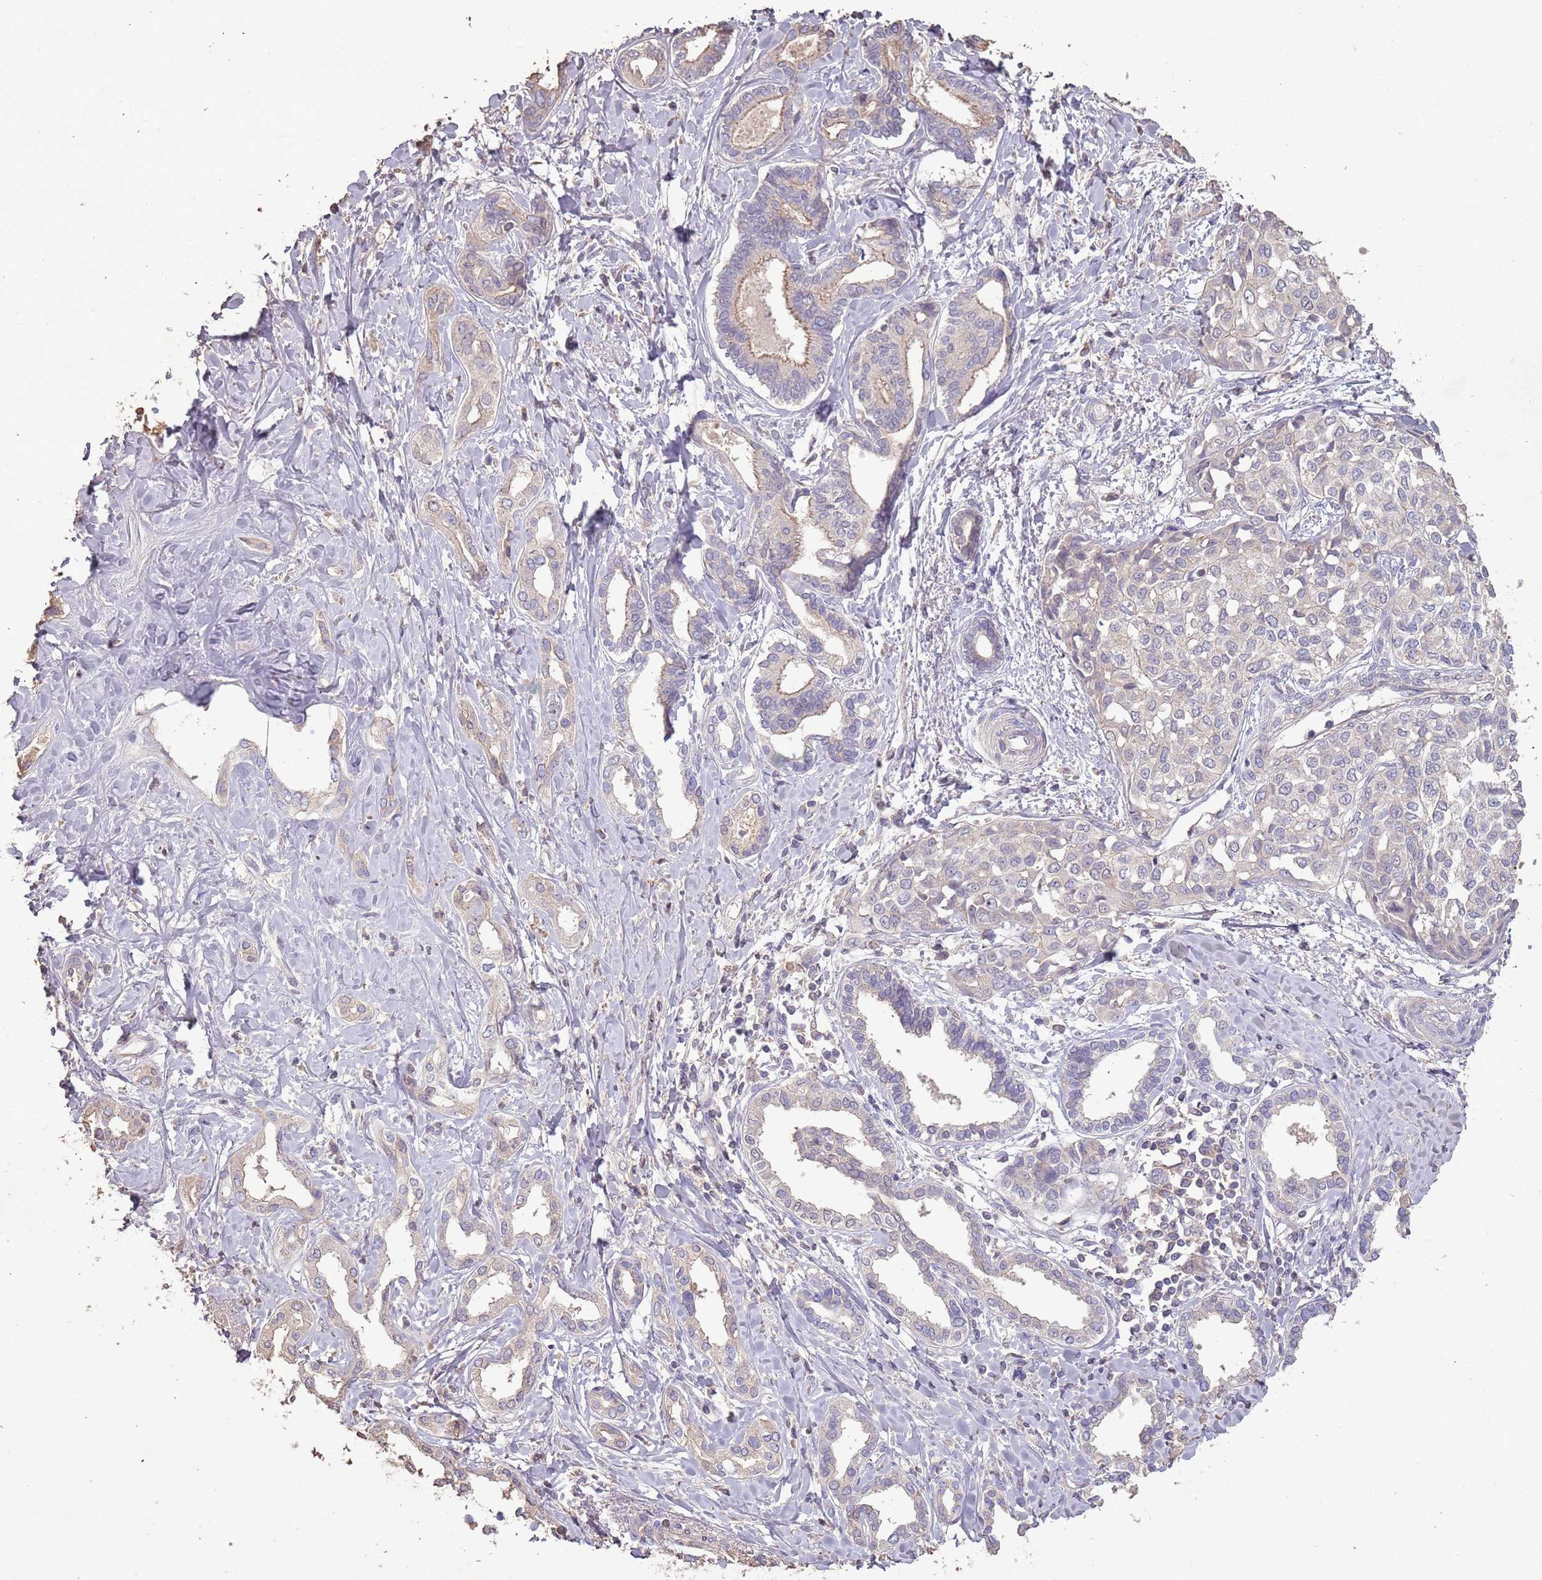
{"staining": {"intensity": "moderate", "quantity": "<25%", "location": "cytoplasmic/membranous"}, "tissue": "liver cancer", "cell_type": "Tumor cells", "image_type": "cancer", "snomed": [{"axis": "morphology", "description": "Cholangiocarcinoma"}, {"axis": "topography", "description": "Liver"}], "caption": "High-power microscopy captured an IHC photomicrograph of liver cancer, revealing moderate cytoplasmic/membranous expression in about <25% of tumor cells.", "gene": "FECH", "patient": {"sex": "female", "age": 77}}